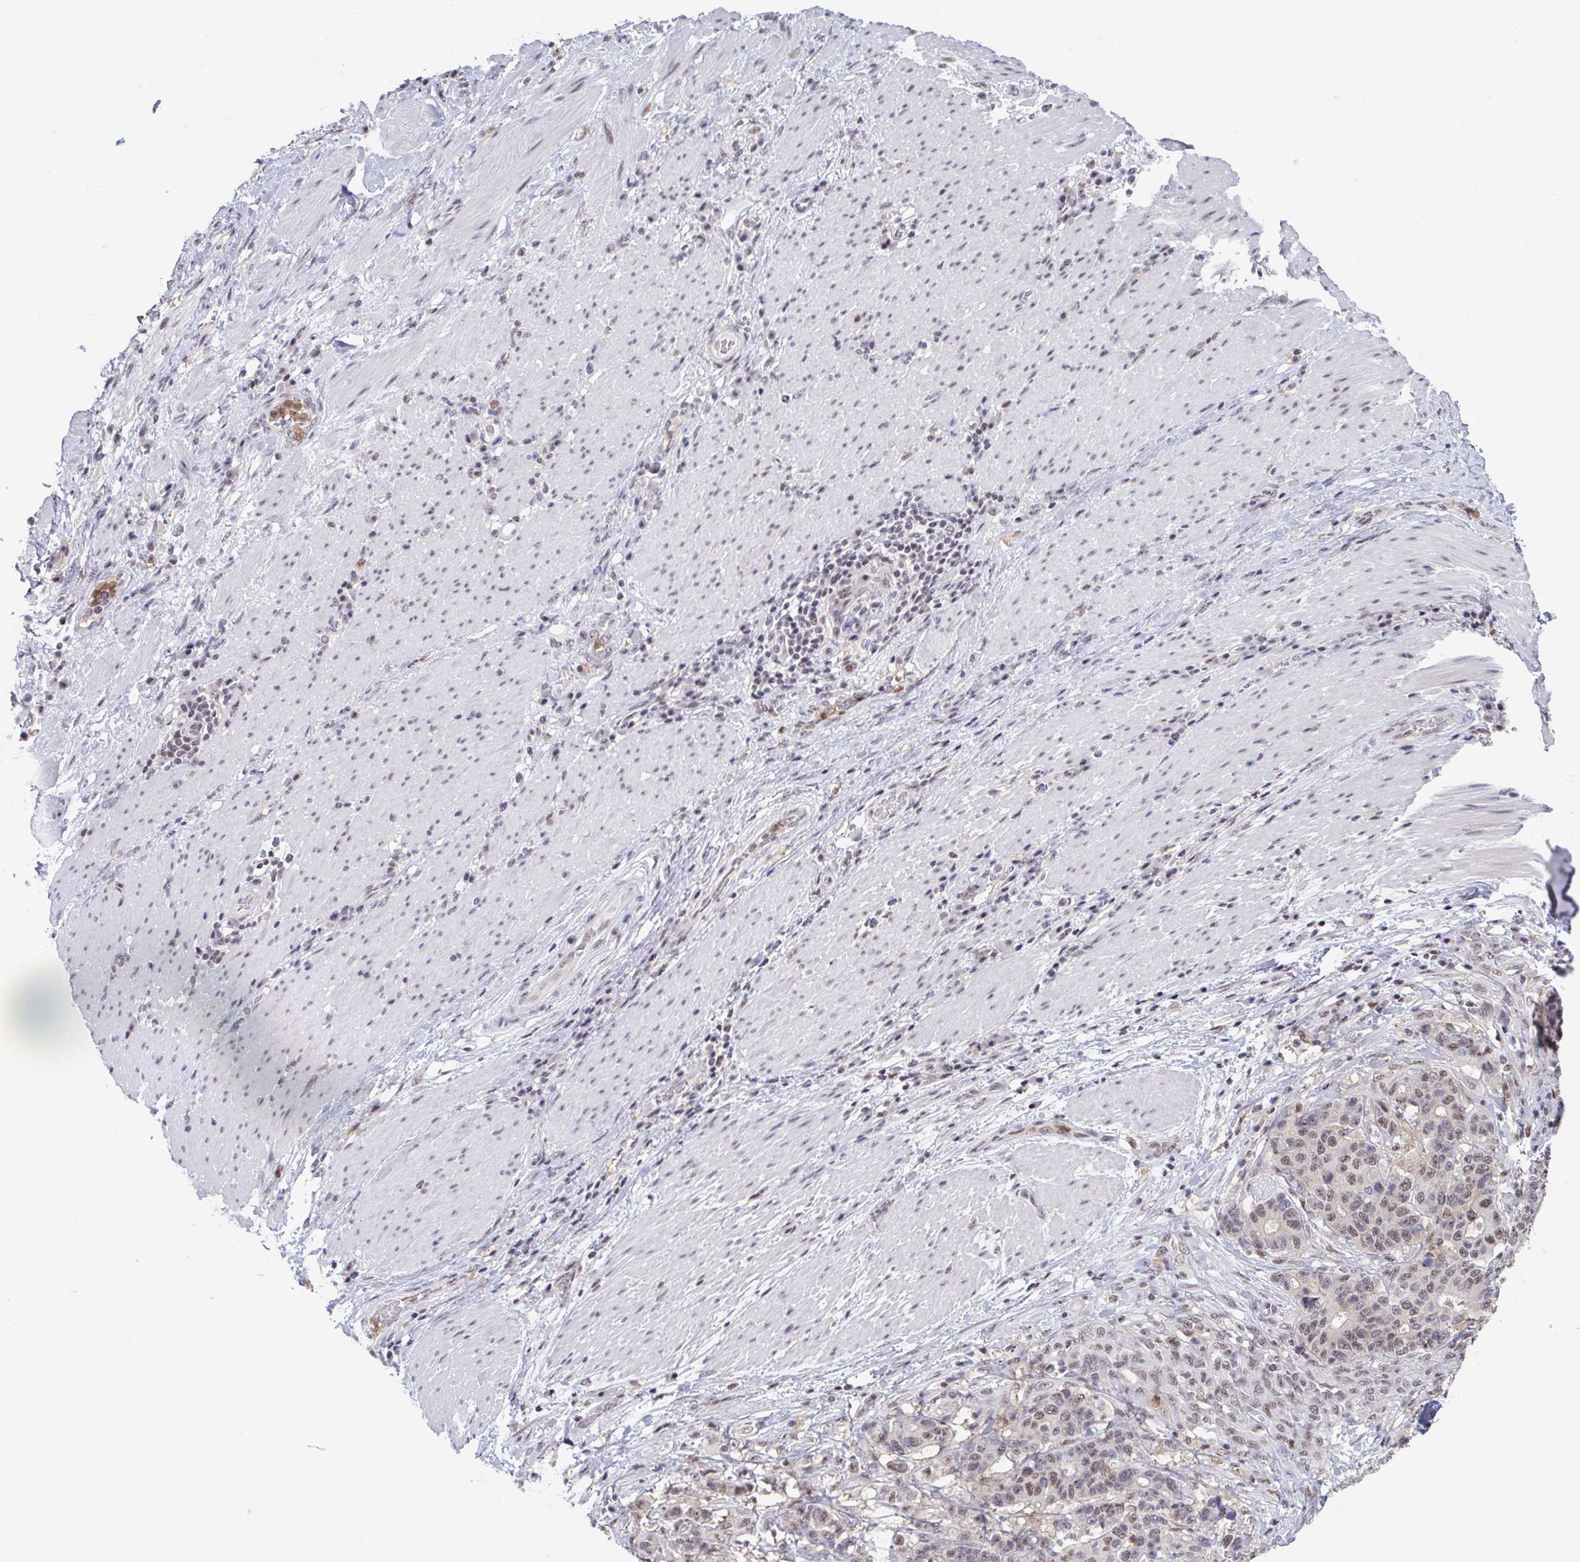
{"staining": {"intensity": "moderate", "quantity": ">75%", "location": "nuclear"}, "tissue": "stomach cancer", "cell_type": "Tumor cells", "image_type": "cancer", "snomed": [{"axis": "morphology", "description": "Normal tissue, NOS"}, {"axis": "morphology", "description": "Adenocarcinoma, NOS"}, {"axis": "topography", "description": "Stomach"}], "caption": "The immunohistochemical stain shows moderate nuclear expression in tumor cells of stomach adenocarcinoma tissue.", "gene": "OR6K3", "patient": {"sex": "female", "age": 64}}